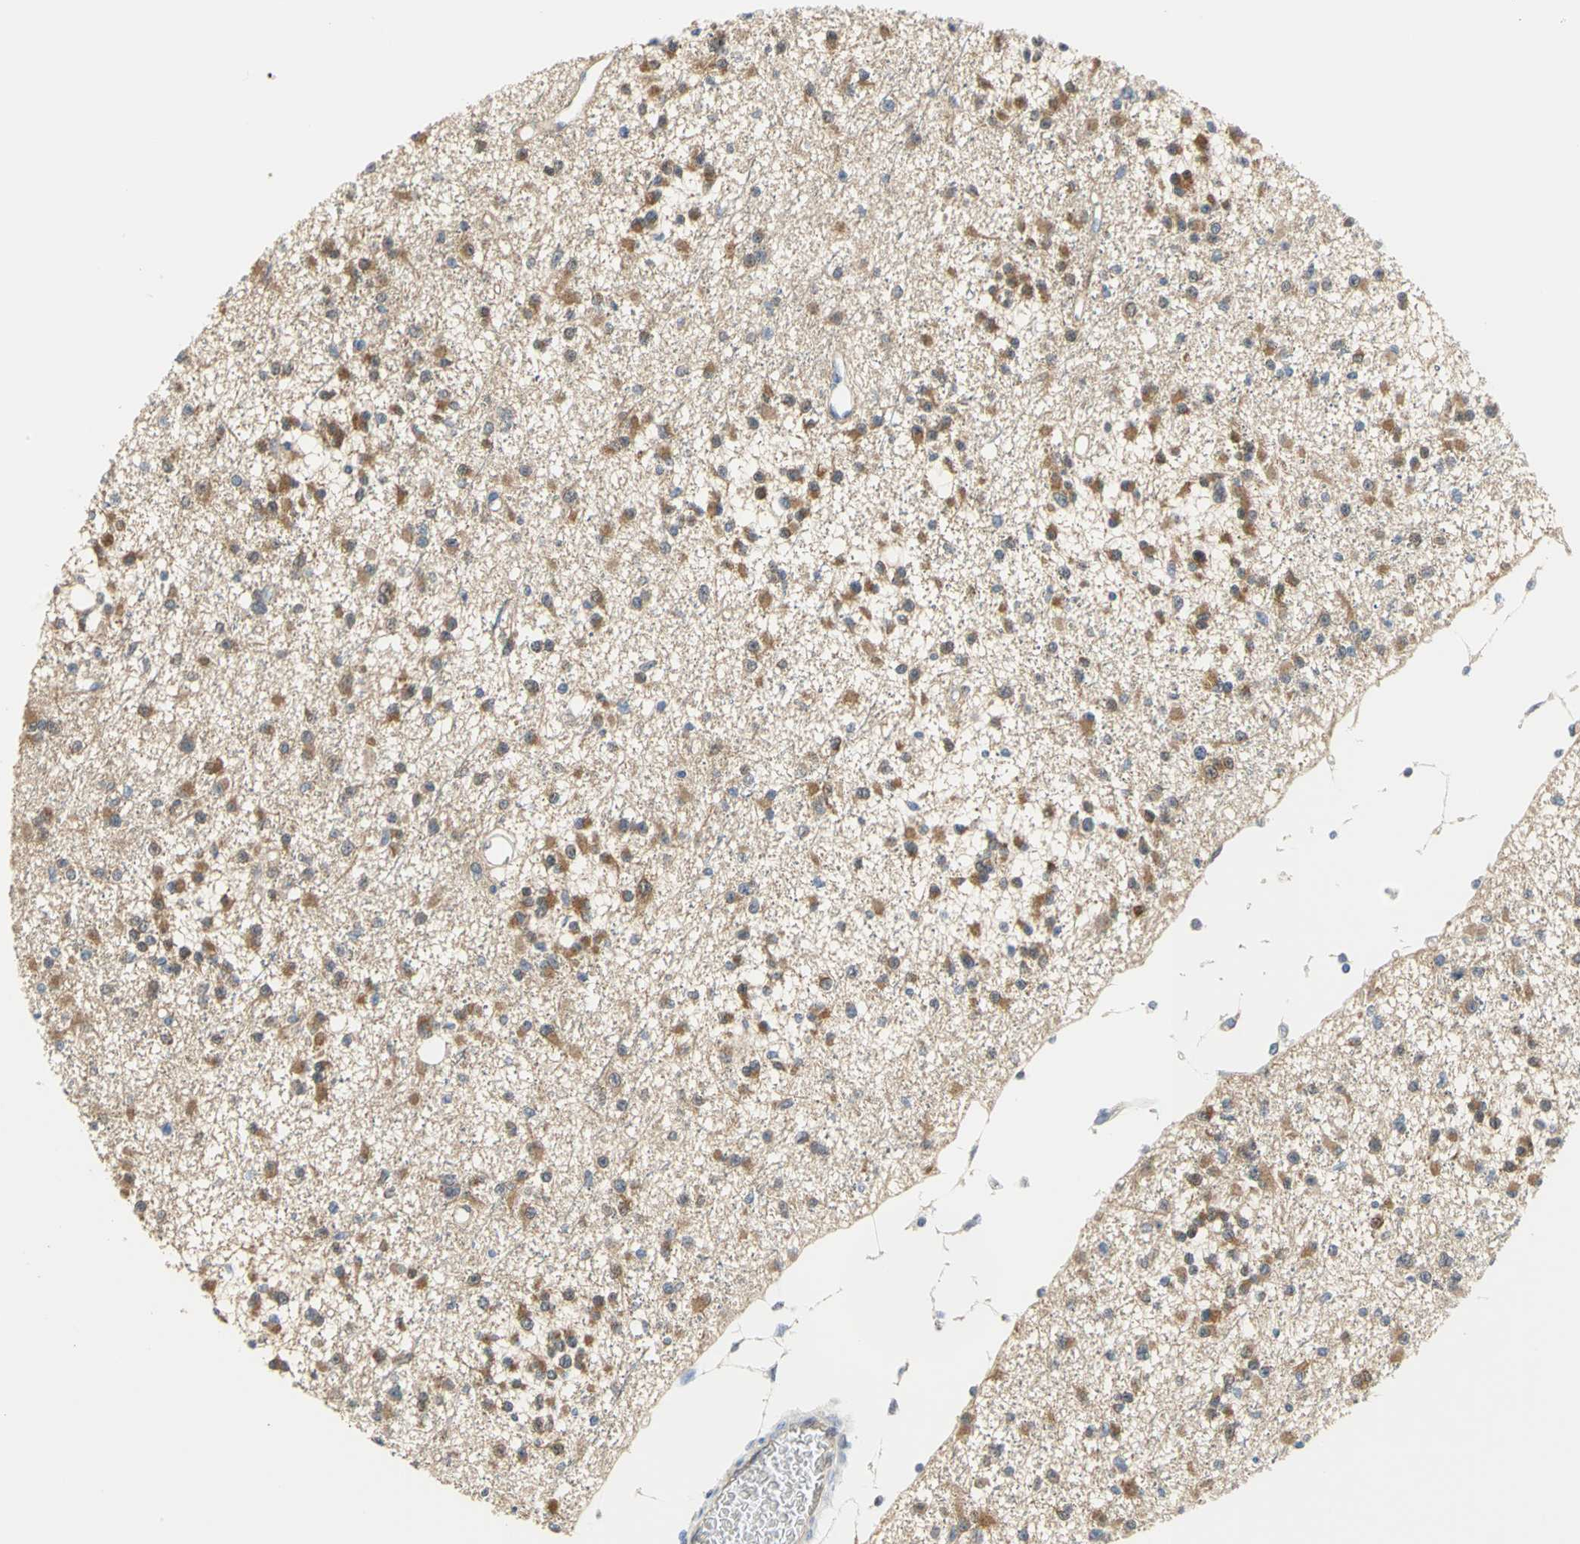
{"staining": {"intensity": "moderate", "quantity": ">75%", "location": "cytoplasmic/membranous"}, "tissue": "glioma", "cell_type": "Tumor cells", "image_type": "cancer", "snomed": [{"axis": "morphology", "description": "Glioma, malignant, Low grade"}, {"axis": "topography", "description": "Brain"}], "caption": "Approximately >75% of tumor cells in malignant low-grade glioma display moderate cytoplasmic/membranous protein staining as visualized by brown immunohistochemical staining.", "gene": "PGM3", "patient": {"sex": "female", "age": 22}}